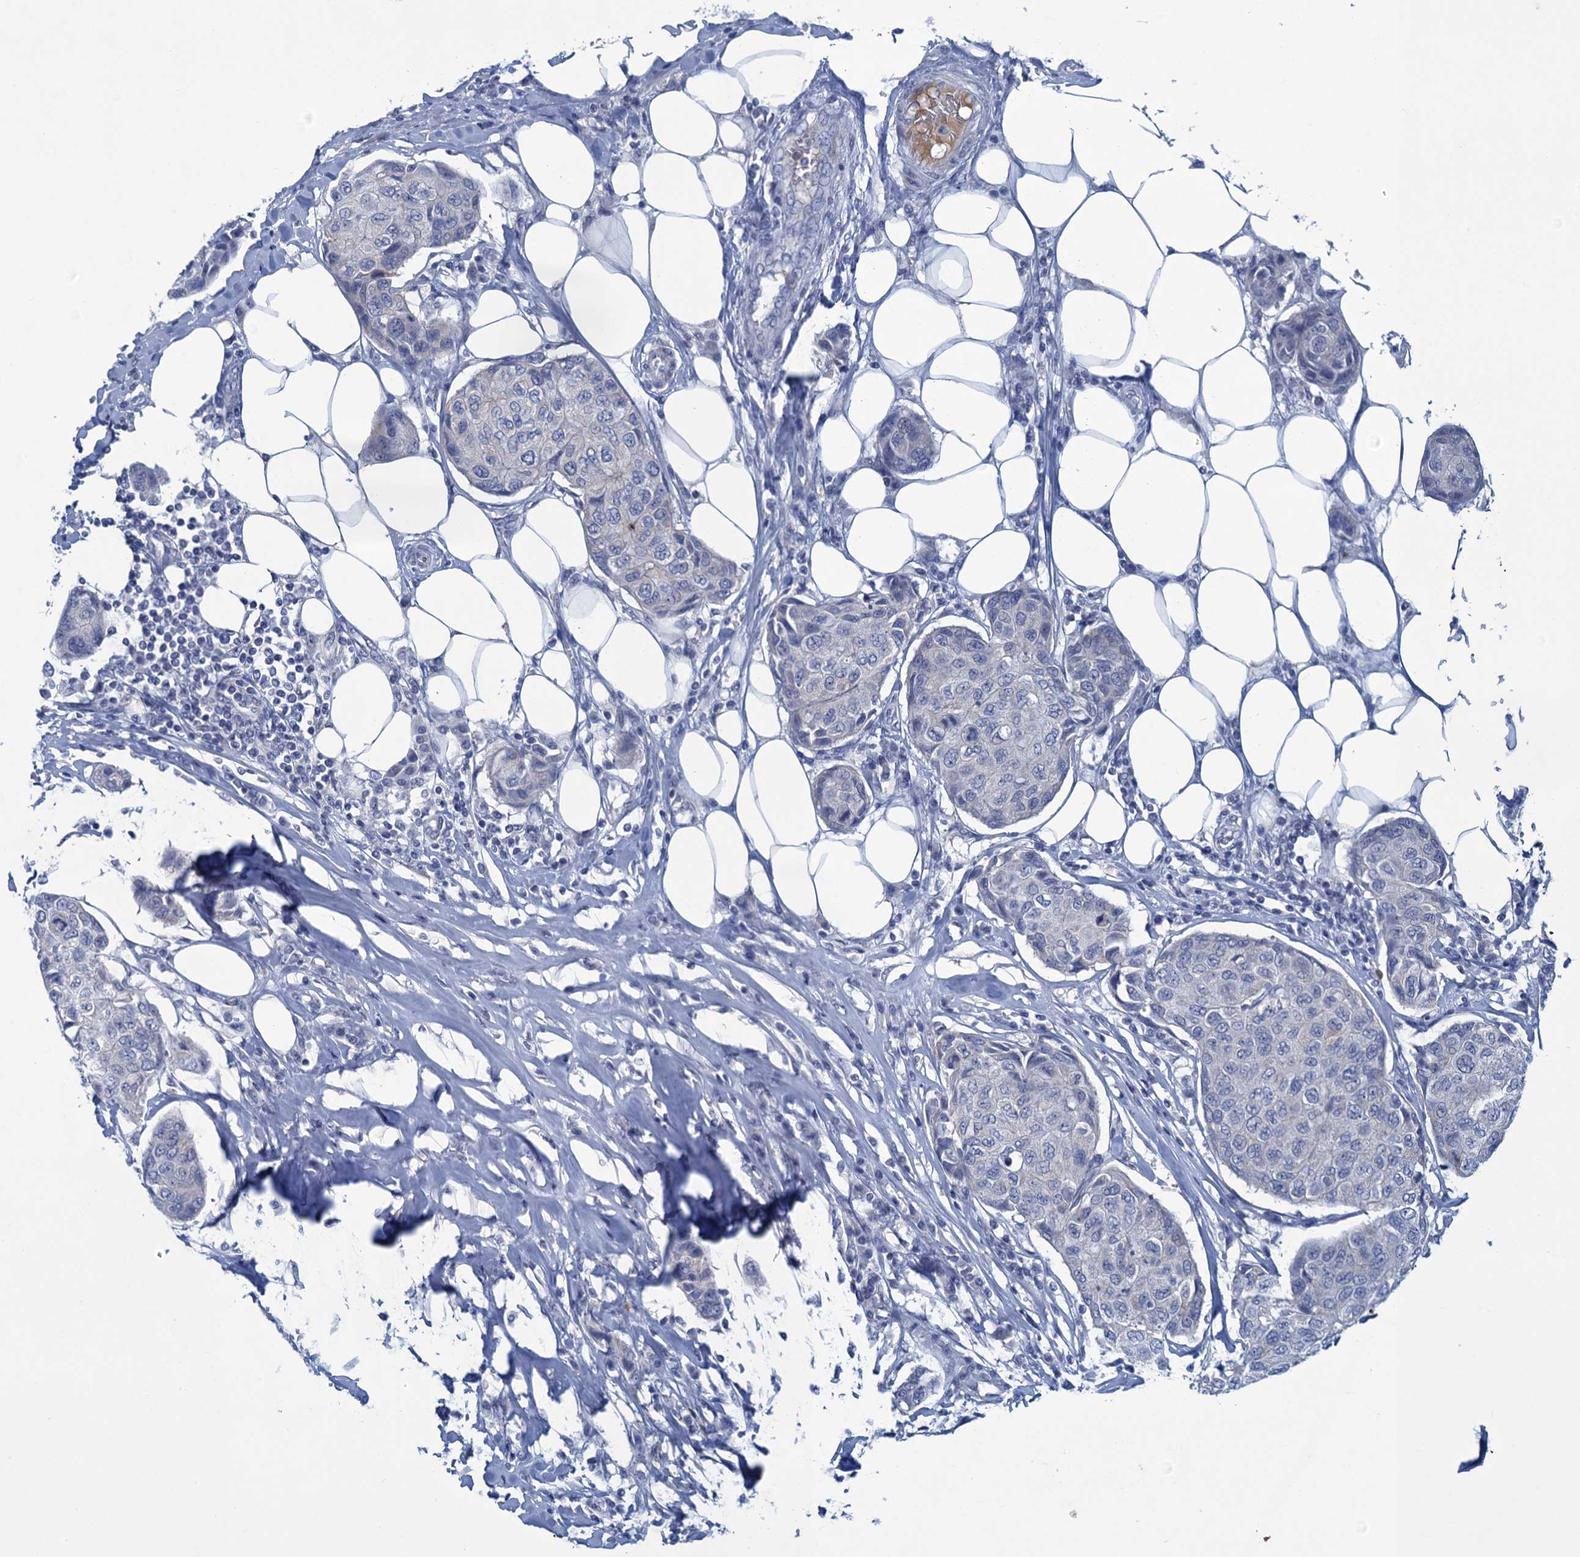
{"staining": {"intensity": "negative", "quantity": "none", "location": "none"}, "tissue": "breast cancer", "cell_type": "Tumor cells", "image_type": "cancer", "snomed": [{"axis": "morphology", "description": "Duct carcinoma"}, {"axis": "topography", "description": "Breast"}], "caption": "Tumor cells show no significant expression in breast cancer (infiltrating ductal carcinoma). Nuclei are stained in blue.", "gene": "SCEL", "patient": {"sex": "female", "age": 80}}